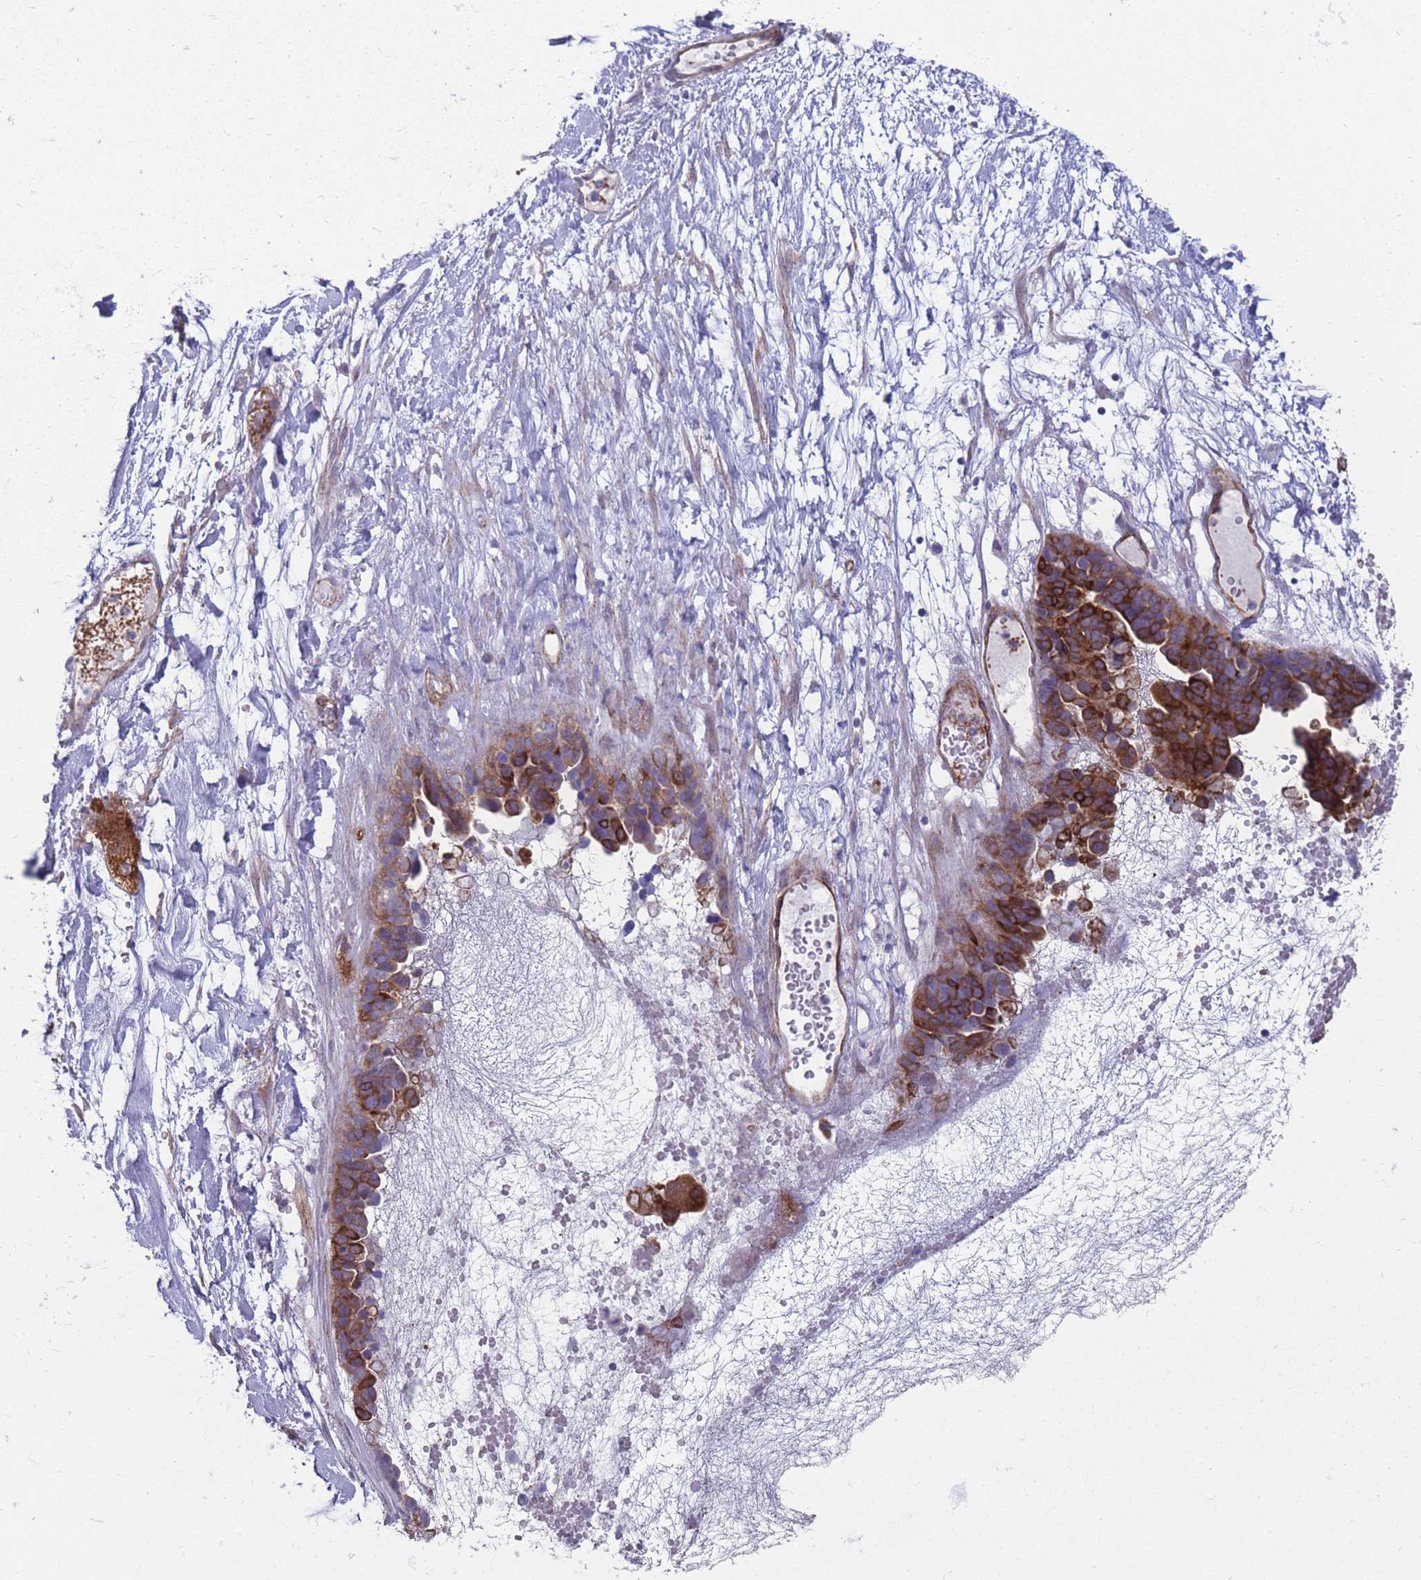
{"staining": {"intensity": "strong", "quantity": ">75%", "location": "cytoplasmic/membranous"}, "tissue": "ovarian cancer", "cell_type": "Tumor cells", "image_type": "cancer", "snomed": [{"axis": "morphology", "description": "Cystadenocarcinoma, serous, NOS"}, {"axis": "topography", "description": "Ovary"}], "caption": "Protein expression analysis of ovarian cancer (serous cystadenocarcinoma) displays strong cytoplasmic/membranous positivity in approximately >75% of tumor cells. The protein of interest is stained brown, and the nuclei are stained in blue (DAB (3,3'-diaminobenzidine) IHC with brightfield microscopy, high magnification).", "gene": "RGS11", "patient": {"sex": "female", "age": 54}}